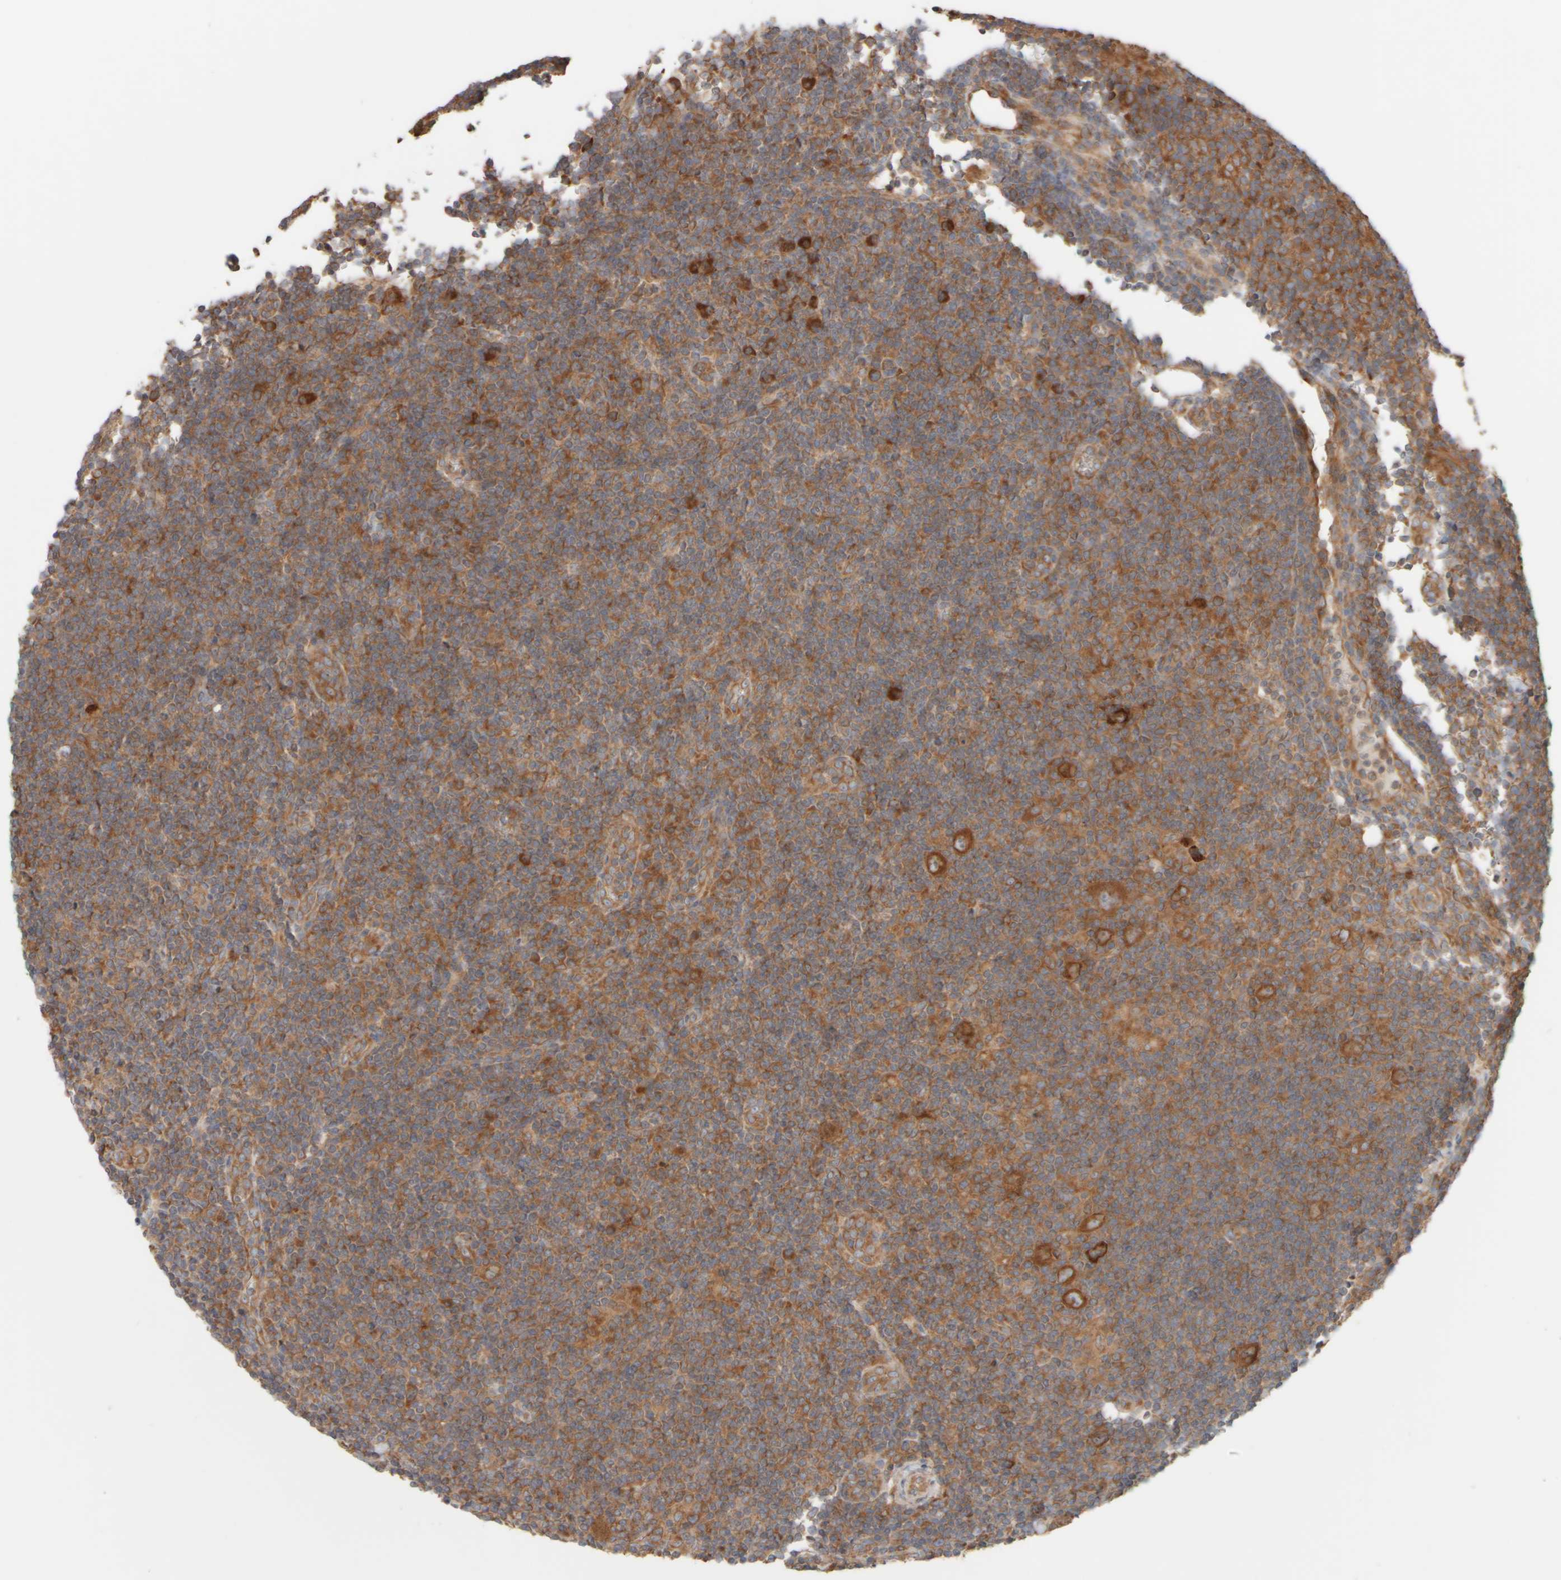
{"staining": {"intensity": "strong", "quantity": ">75%", "location": "cytoplasmic/membranous"}, "tissue": "lymphoma", "cell_type": "Tumor cells", "image_type": "cancer", "snomed": [{"axis": "morphology", "description": "Hodgkin's disease, NOS"}, {"axis": "topography", "description": "Lymph node"}], "caption": "The micrograph displays immunohistochemical staining of lymphoma. There is strong cytoplasmic/membranous staining is appreciated in about >75% of tumor cells.", "gene": "EIF2B3", "patient": {"sex": "female", "age": 57}}